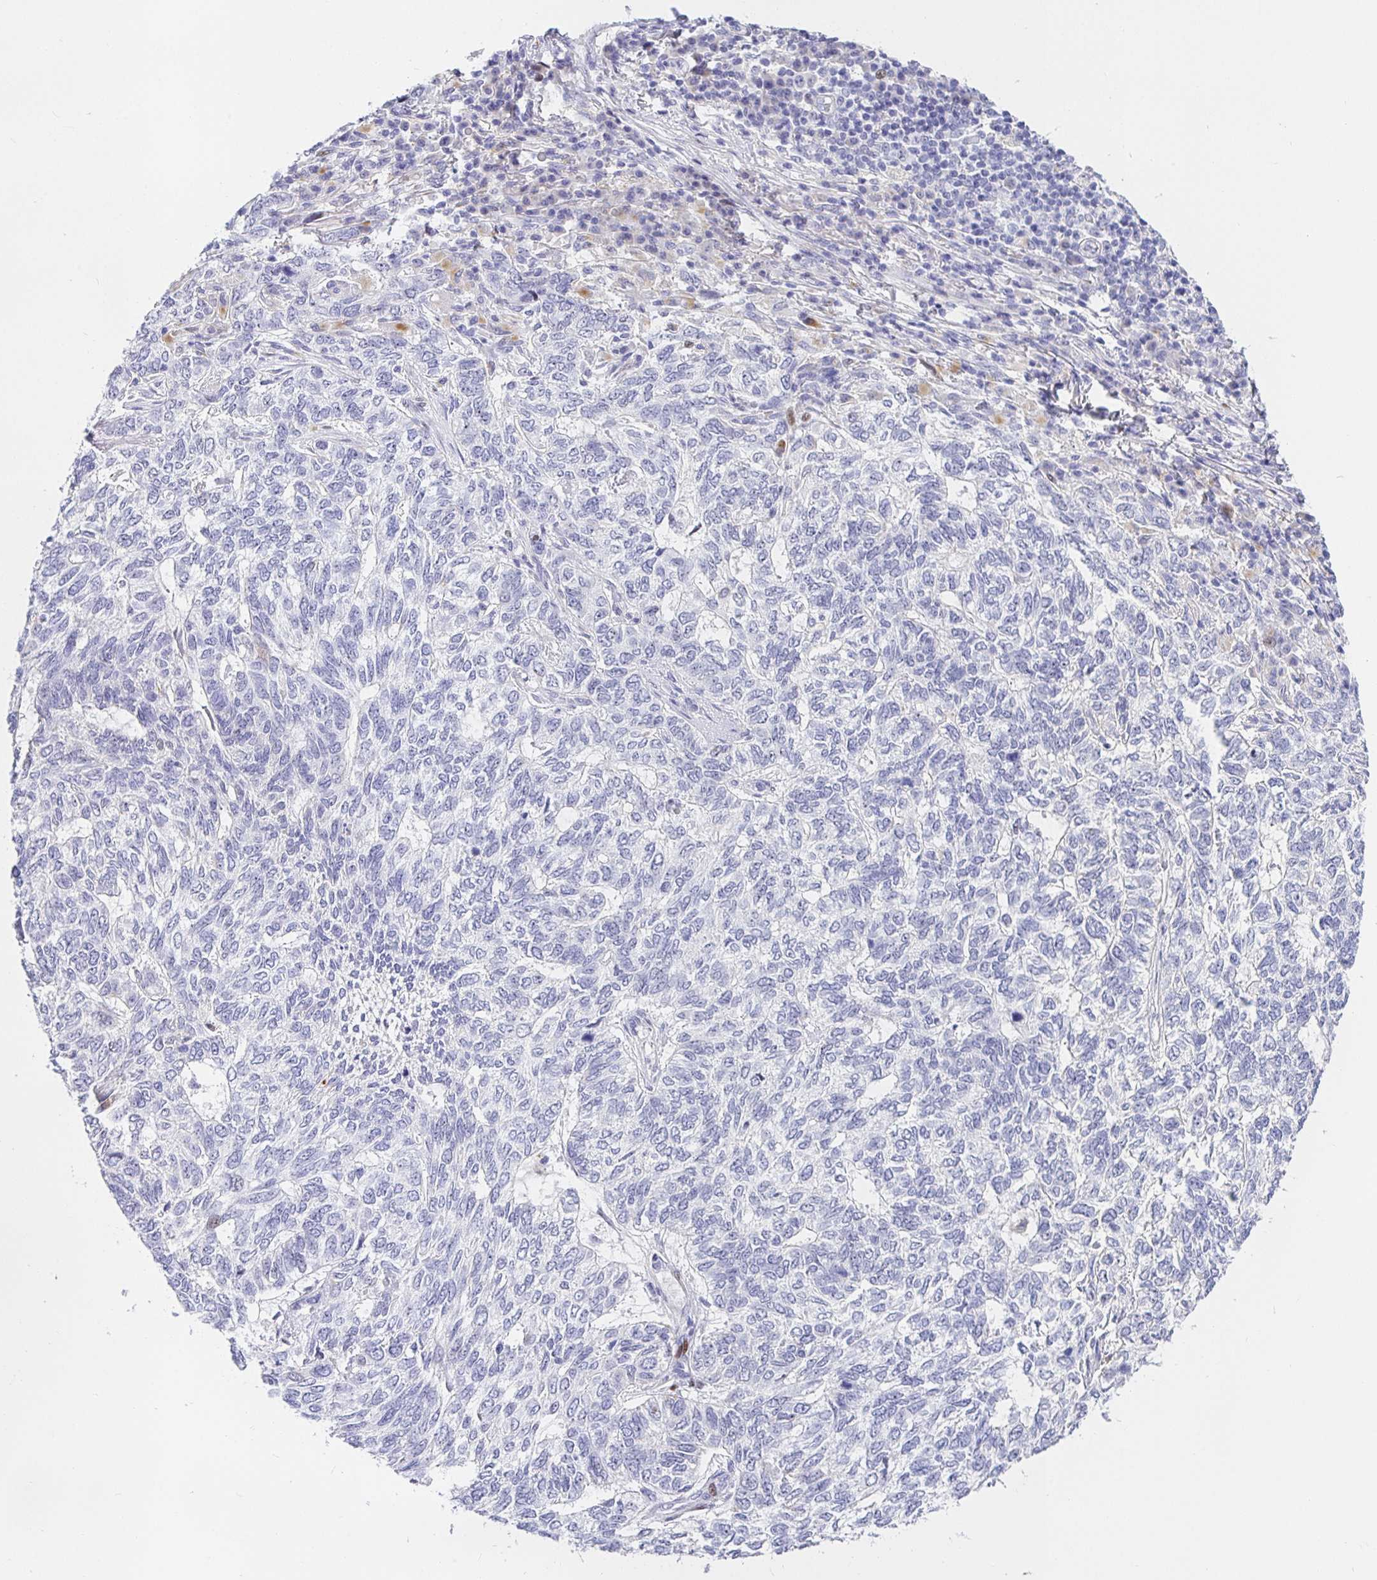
{"staining": {"intensity": "negative", "quantity": "none", "location": "none"}, "tissue": "skin cancer", "cell_type": "Tumor cells", "image_type": "cancer", "snomed": [{"axis": "morphology", "description": "Basal cell carcinoma"}, {"axis": "topography", "description": "Skin"}], "caption": "IHC of human skin cancer (basal cell carcinoma) exhibits no expression in tumor cells. (Brightfield microscopy of DAB (3,3'-diaminobenzidine) IHC at high magnification).", "gene": "KBTBD13", "patient": {"sex": "female", "age": 65}}